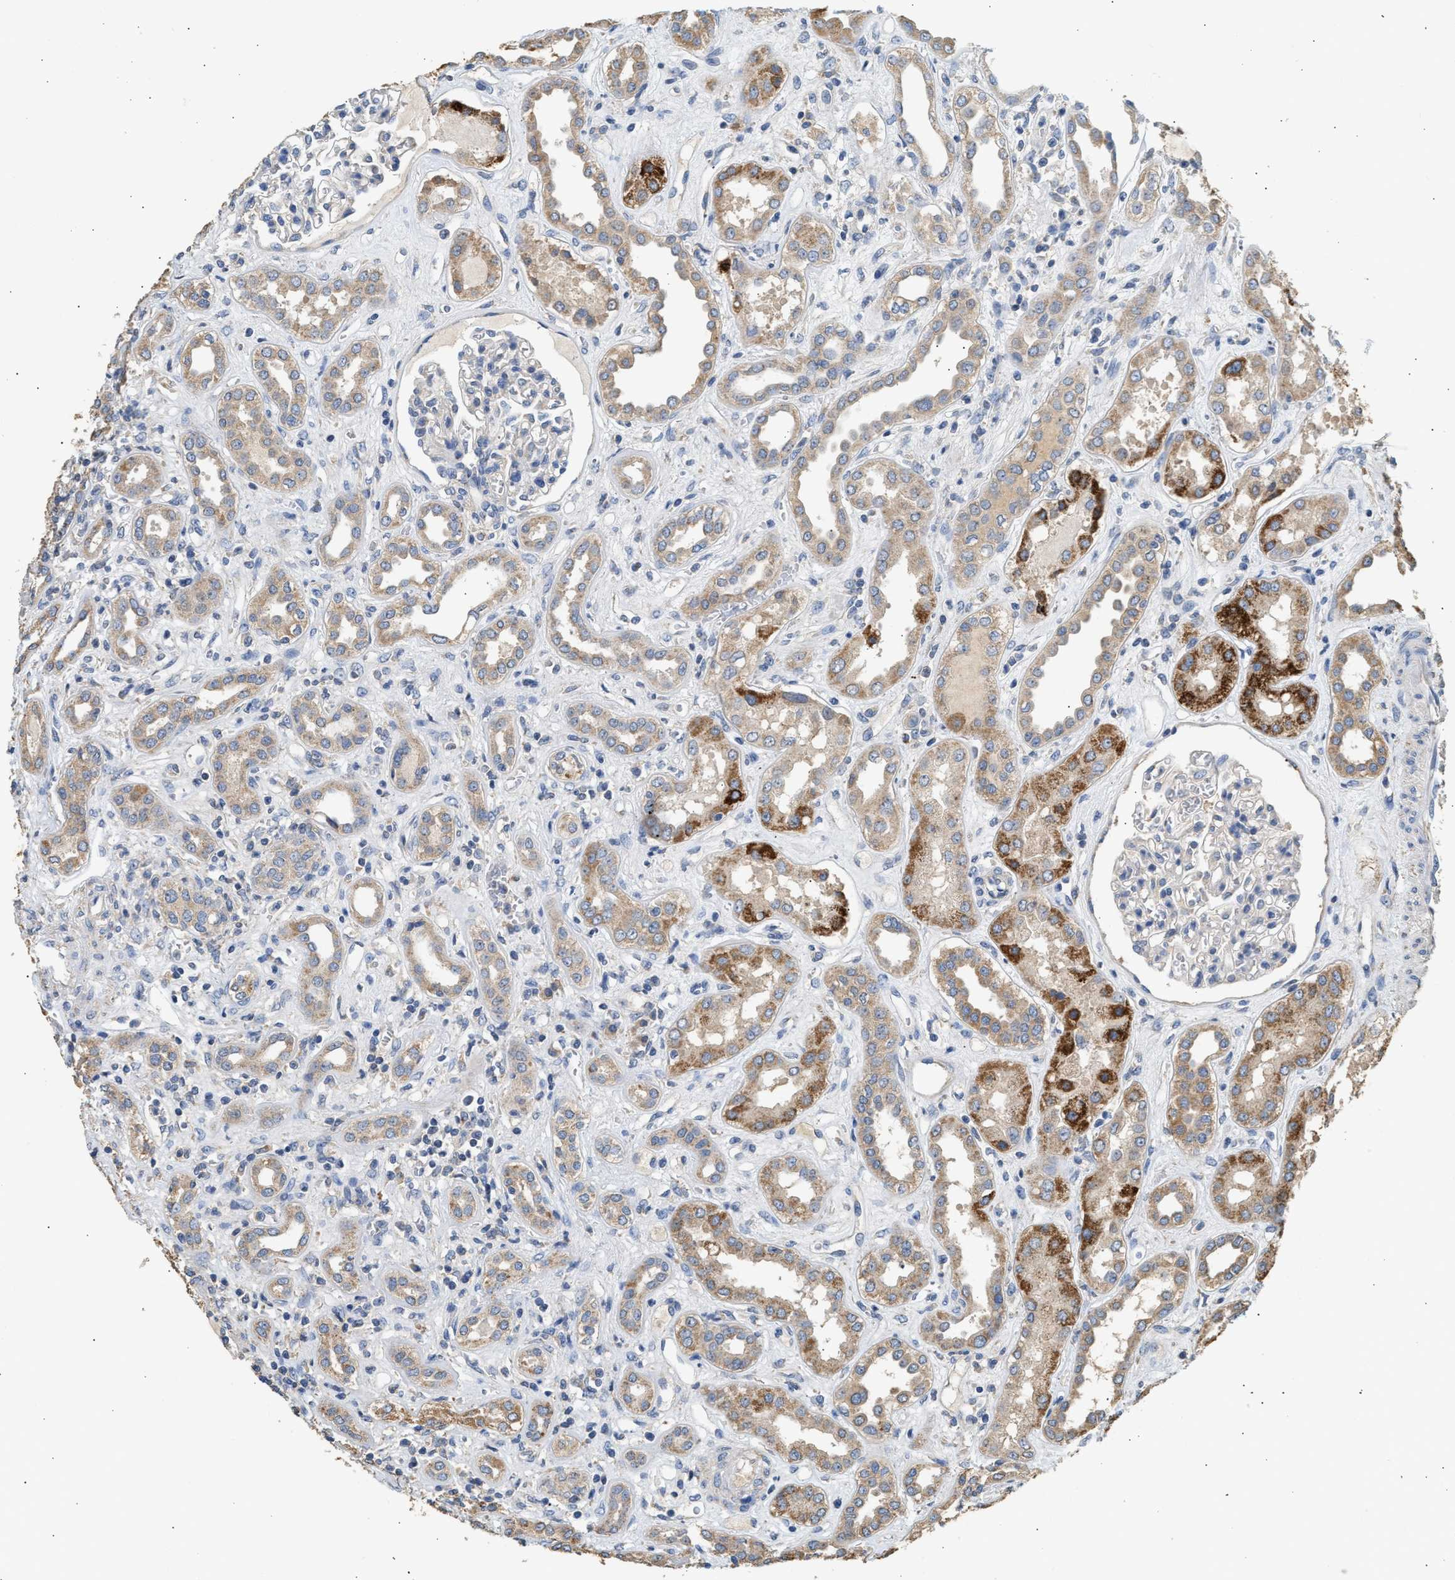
{"staining": {"intensity": "negative", "quantity": "none", "location": "none"}, "tissue": "kidney", "cell_type": "Cells in glomeruli", "image_type": "normal", "snomed": [{"axis": "morphology", "description": "Normal tissue, NOS"}, {"axis": "topography", "description": "Kidney"}], "caption": "The micrograph shows no significant positivity in cells in glomeruli of kidney.", "gene": "WDR31", "patient": {"sex": "male", "age": 59}}